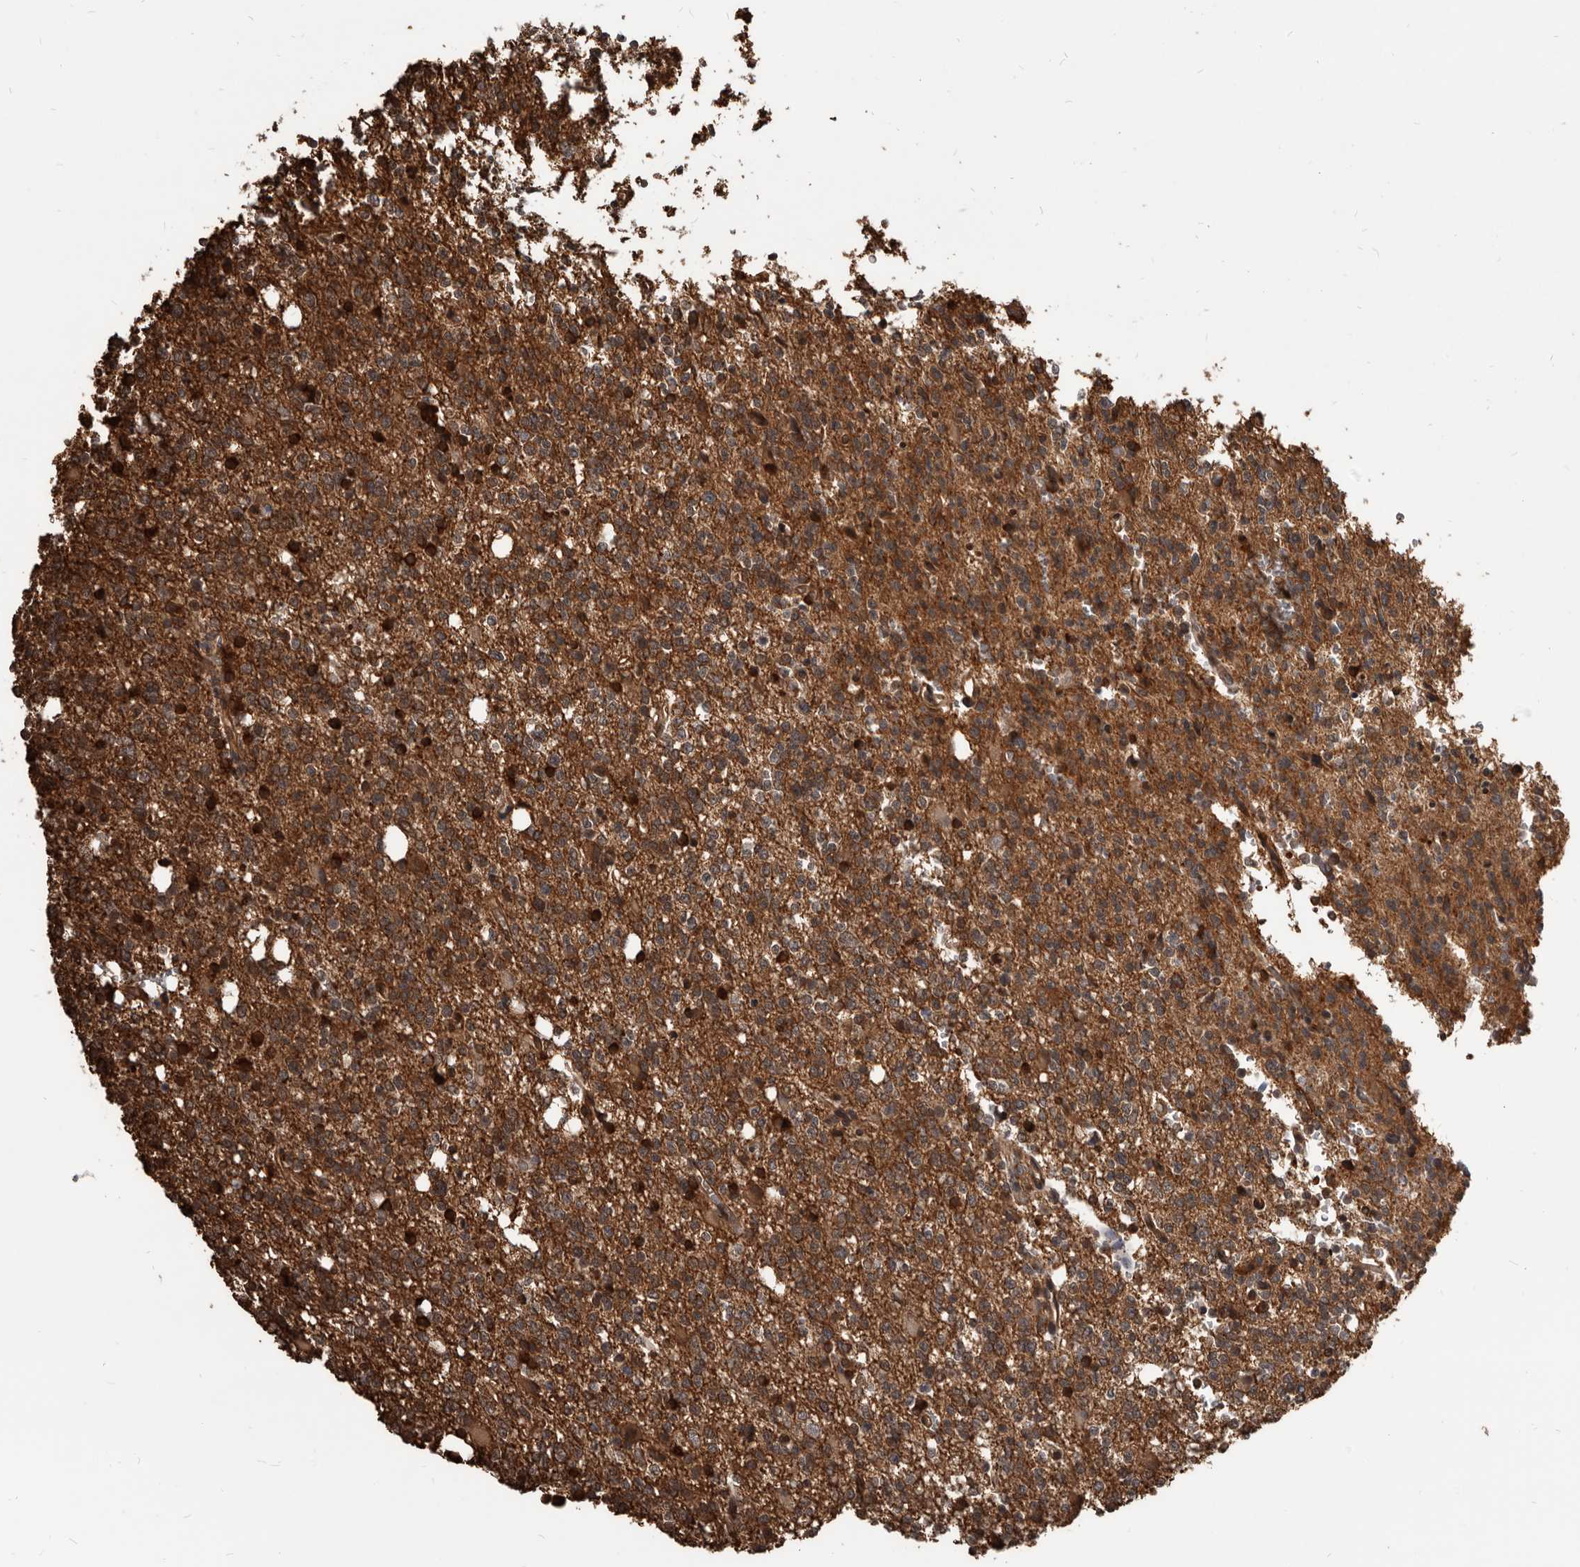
{"staining": {"intensity": "strong", "quantity": "25%-75%", "location": "cytoplasmic/membranous"}, "tissue": "glioma", "cell_type": "Tumor cells", "image_type": "cancer", "snomed": [{"axis": "morphology", "description": "Glioma, malignant, High grade"}, {"axis": "topography", "description": "Brain"}], "caption": "About 25%-75% of tumor cells in malignant glioma (high-grade) show strong cytoplasmic/membranous protein expression as visualized by brown immunohistochemical staining.", "gene": "ADAMTS20", "patient": {"sex": "female", "age": 62}}